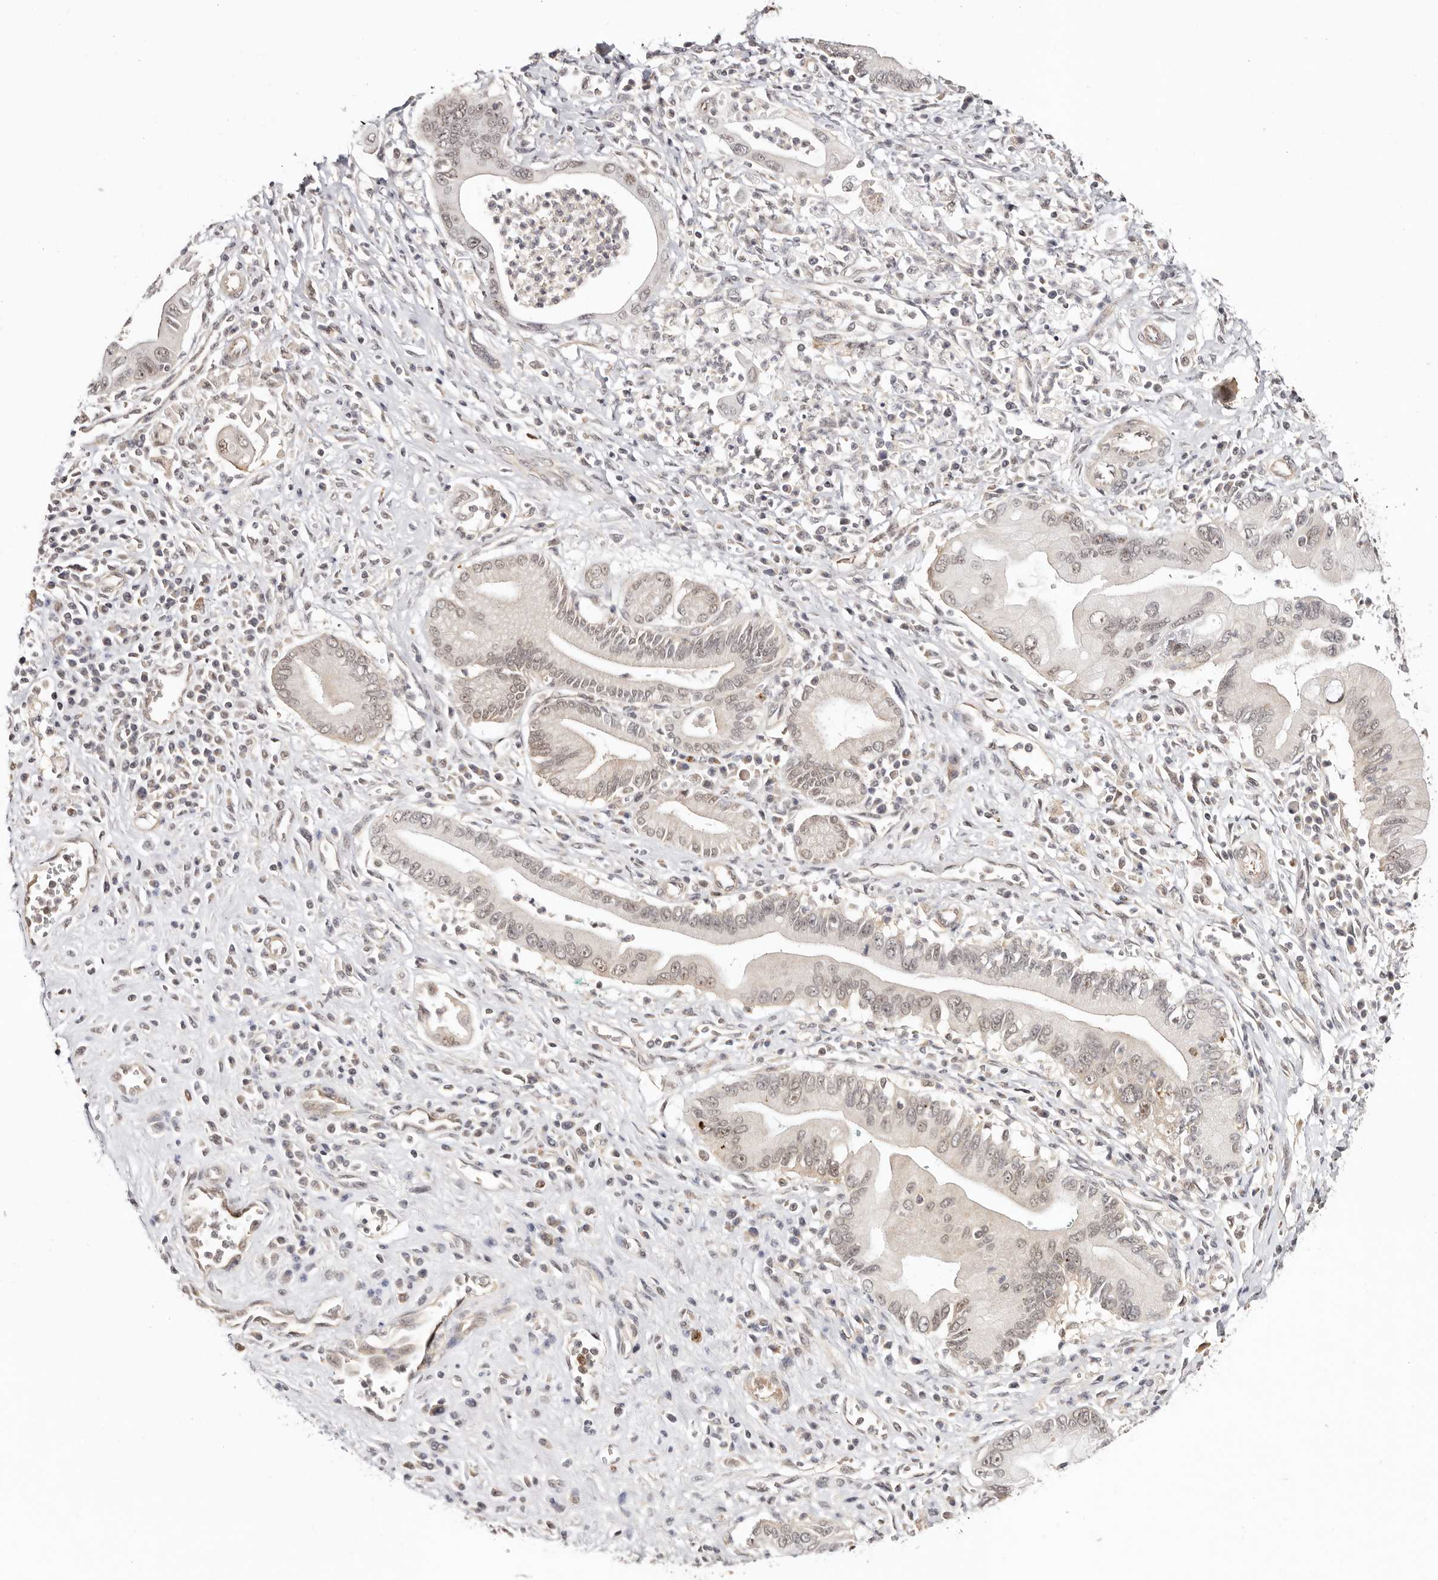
{"staining": {"intensity": "weak", "quantity": "<25%", "location": "nuclear"}, "tissue": "pancreatic cancer", "cell_type": "Tumor cells", "image_type": "cancer", "snomed": [{"axis": "morphology", "description": "Adenocarcinoma, NOS"}, {"axis": "topography", "description": "Pancreas"}], "caption": "DAB (3,3'-diaminobenzidine) immunohistochemical staining of human pancreatic cancer displays no significant staining in tumor cells.", "gene": "CTNNBL1", "patient": {"sex": "male", "age": 78}}